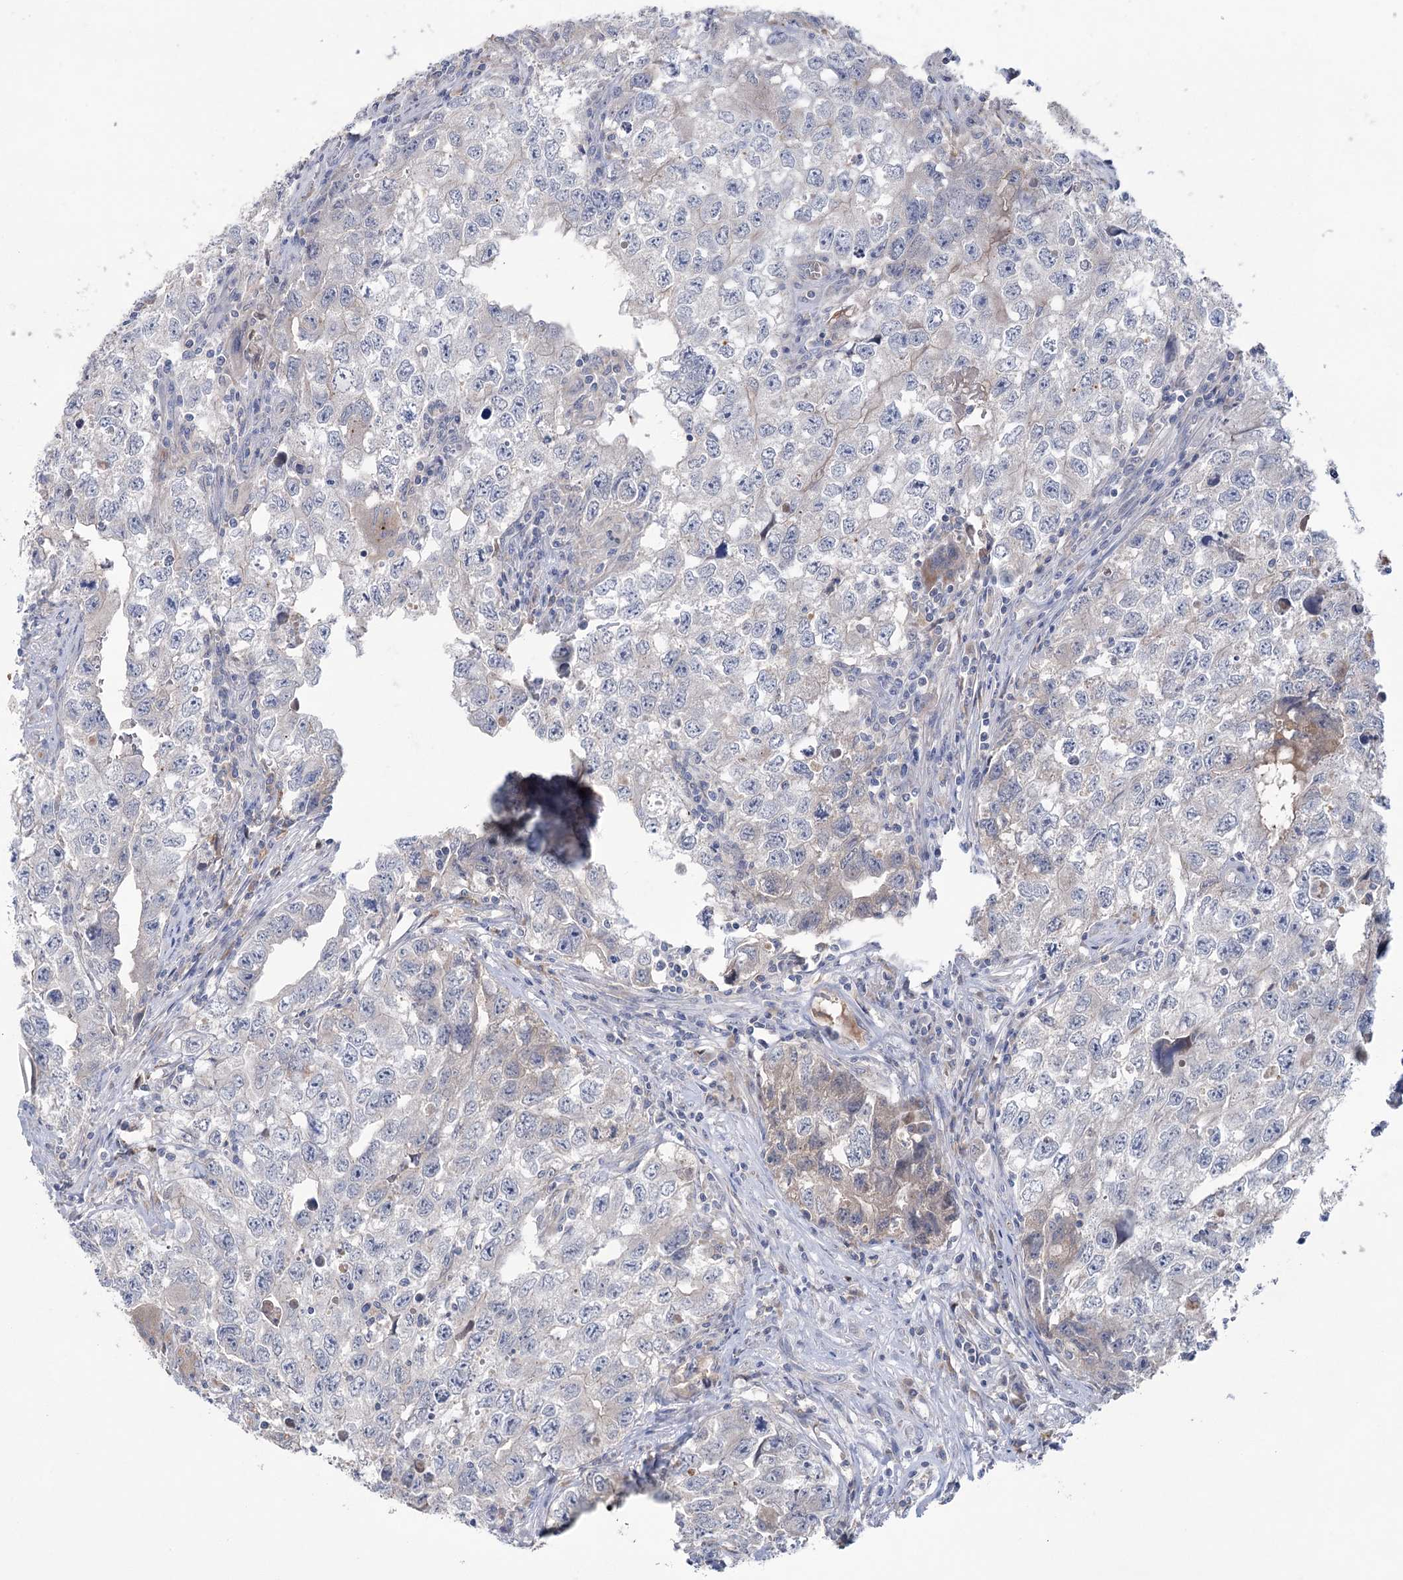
{"staining": {"intensity": "negative", "quantity": "none", "location": "none"}, "tissue": "testis cancer", "cell_type": "Tumor cells", "image_type": "cancer", "snomed": [{"axis": "morphology", "description": "Seminoma, NOS"}, {"axis": "morphology", "description": "Carcinoma, Embryonal, NOS"}, {"axis": "topography", "description": "Testis"}], "caption": "An image of testis seminoma stained for a protein exhibits no brown staining in tumor cells.", "gene": "MTCH2", "patient": {"sex": "male", "age": 43}}